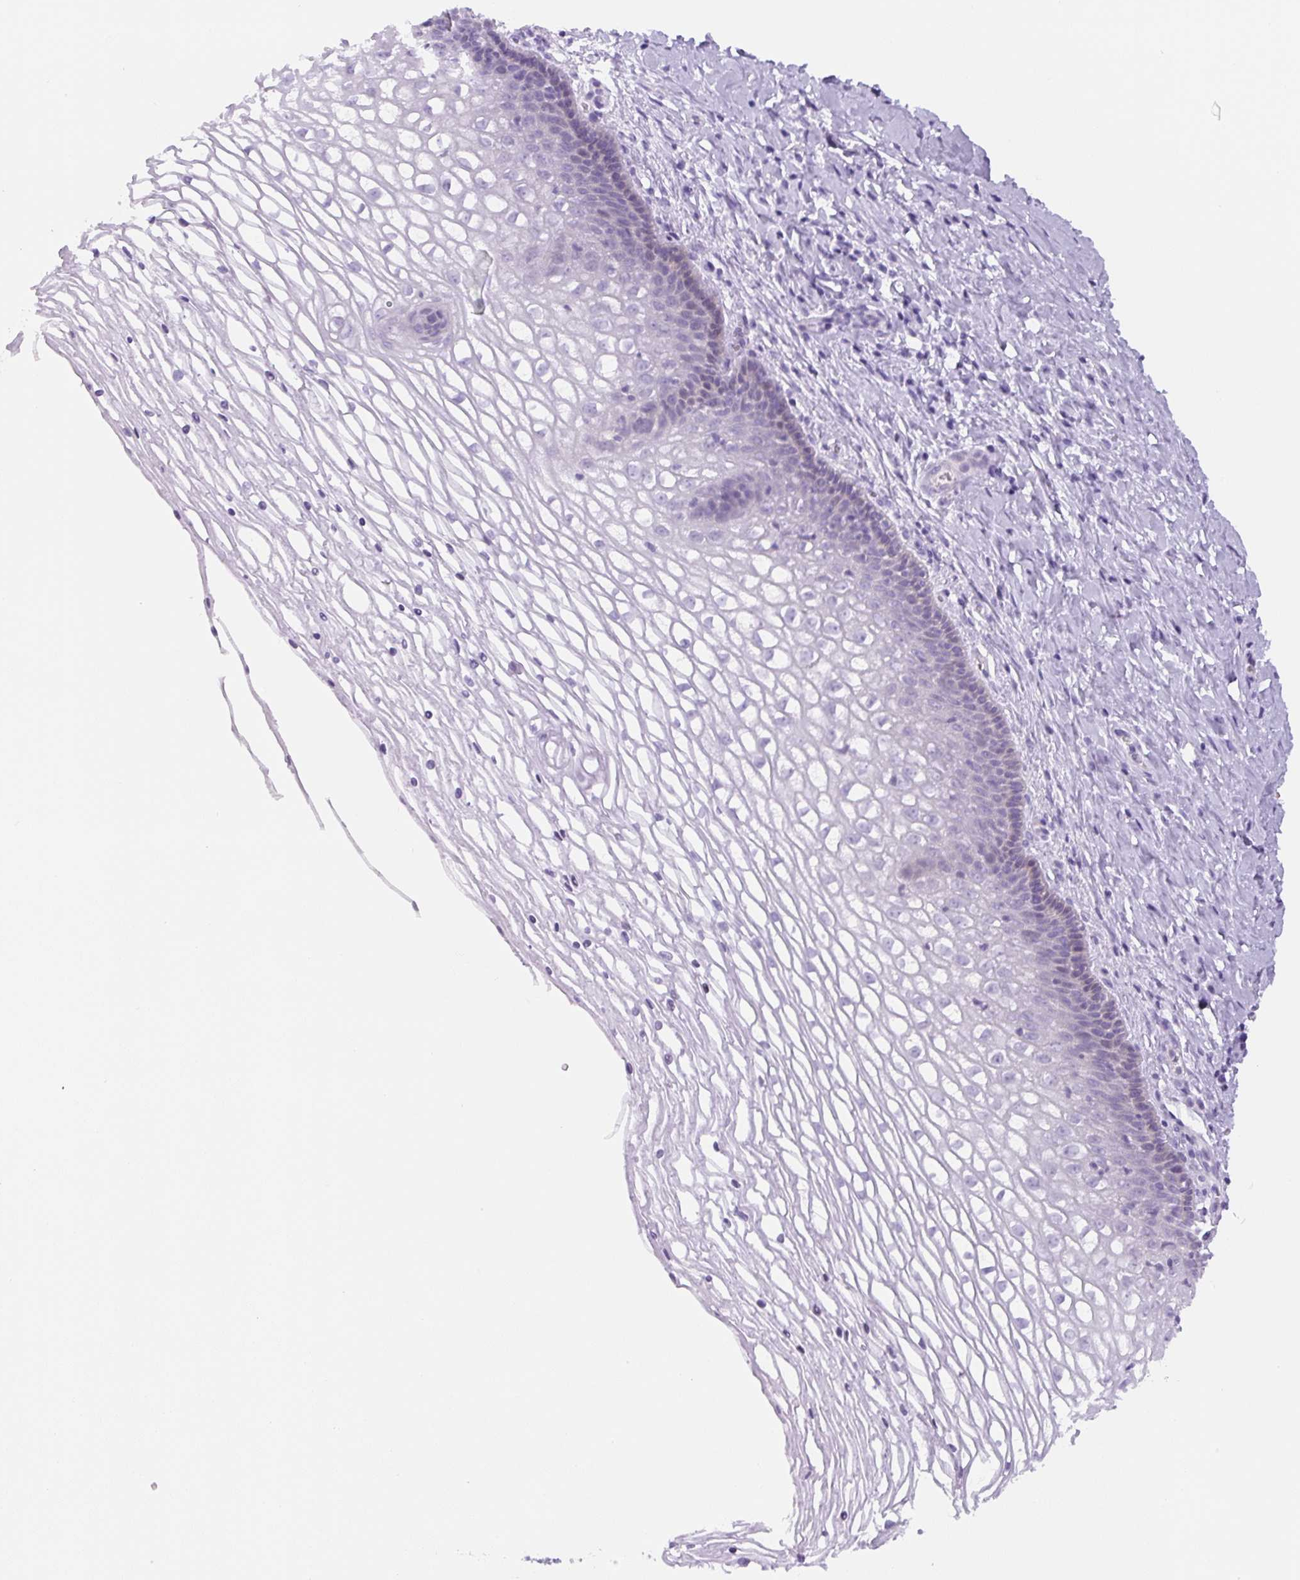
{"staining": {"intensity": "negative", "quantity": "none", "location": "none"}, "tissue": "cervix", "cell_type": "Glandular cells", "image_type": "normal", "snomed": [{"axis": "morphology", "description": "Normal tissue, NOS"}, {"axis": "topography", "description": "Cervix"}], "caption": "DAB (3,3'-diaminobenzidine) immunohistochemical staining of benign human cervix reveals no significant staining in glandular cells.", "gene": "ADAMTS19", "patient": {"sex": "female", "age": 36}}